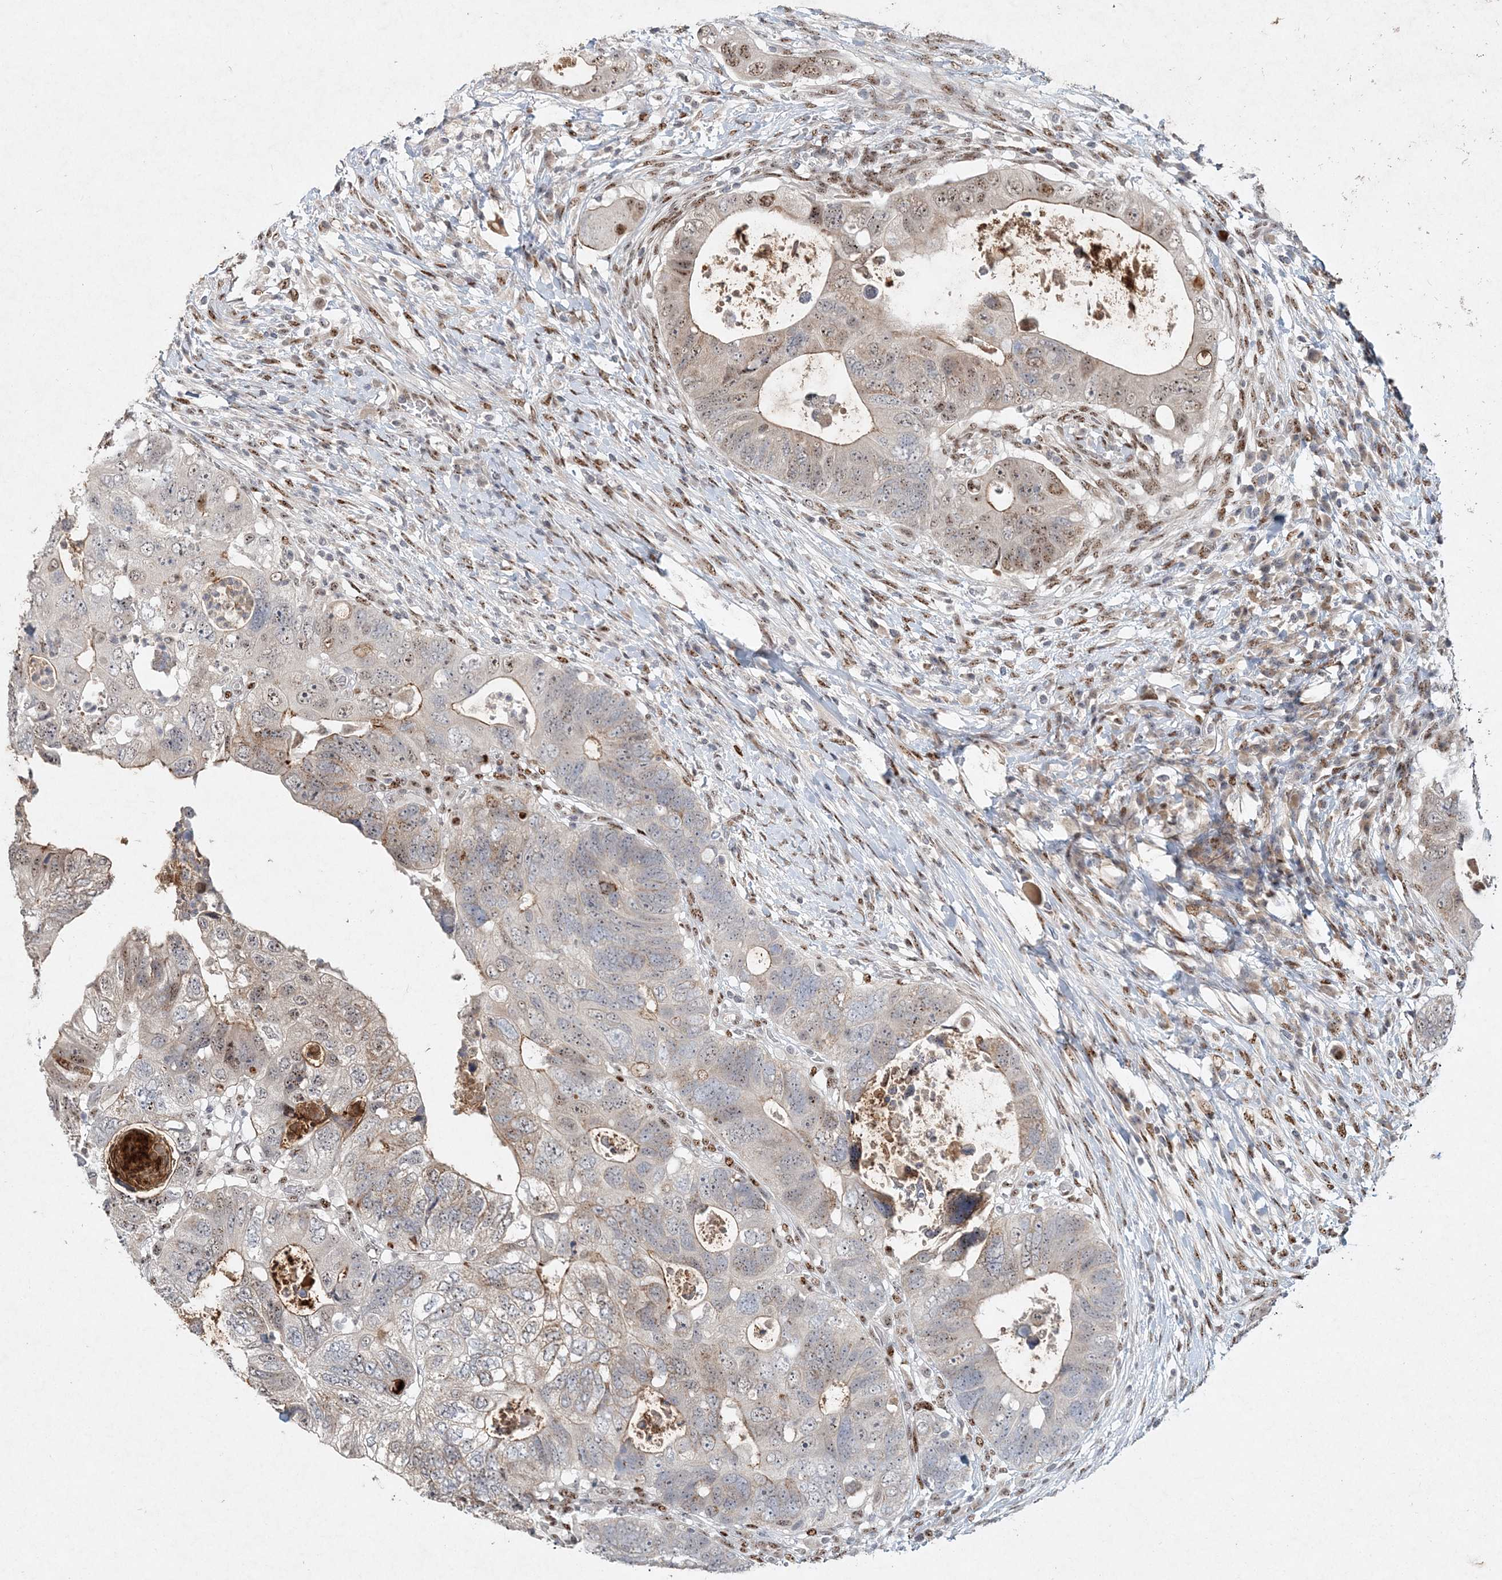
{"staining": {"intensity": "moderate", "quantity": "25%-75%", "location": "nuclear"}, "tissue": "colorectal cancer", "cell_type": "Tumor cells", "image_type": "cancer", "snomed": [{"axis": "morphology", "description": "Adenocarcinoma, NOS"}, {"axis": "topography", "description": "Rectum"}], "caption": "This photomicrograph shows IHC staining of human colorectal cancer (adenocarcinoma), with medium moderate nuclear positivity in approximately 25%-75% of tumor cells.", "gene": "GIN1", "patient": {"sex": "male", "age": 59}}